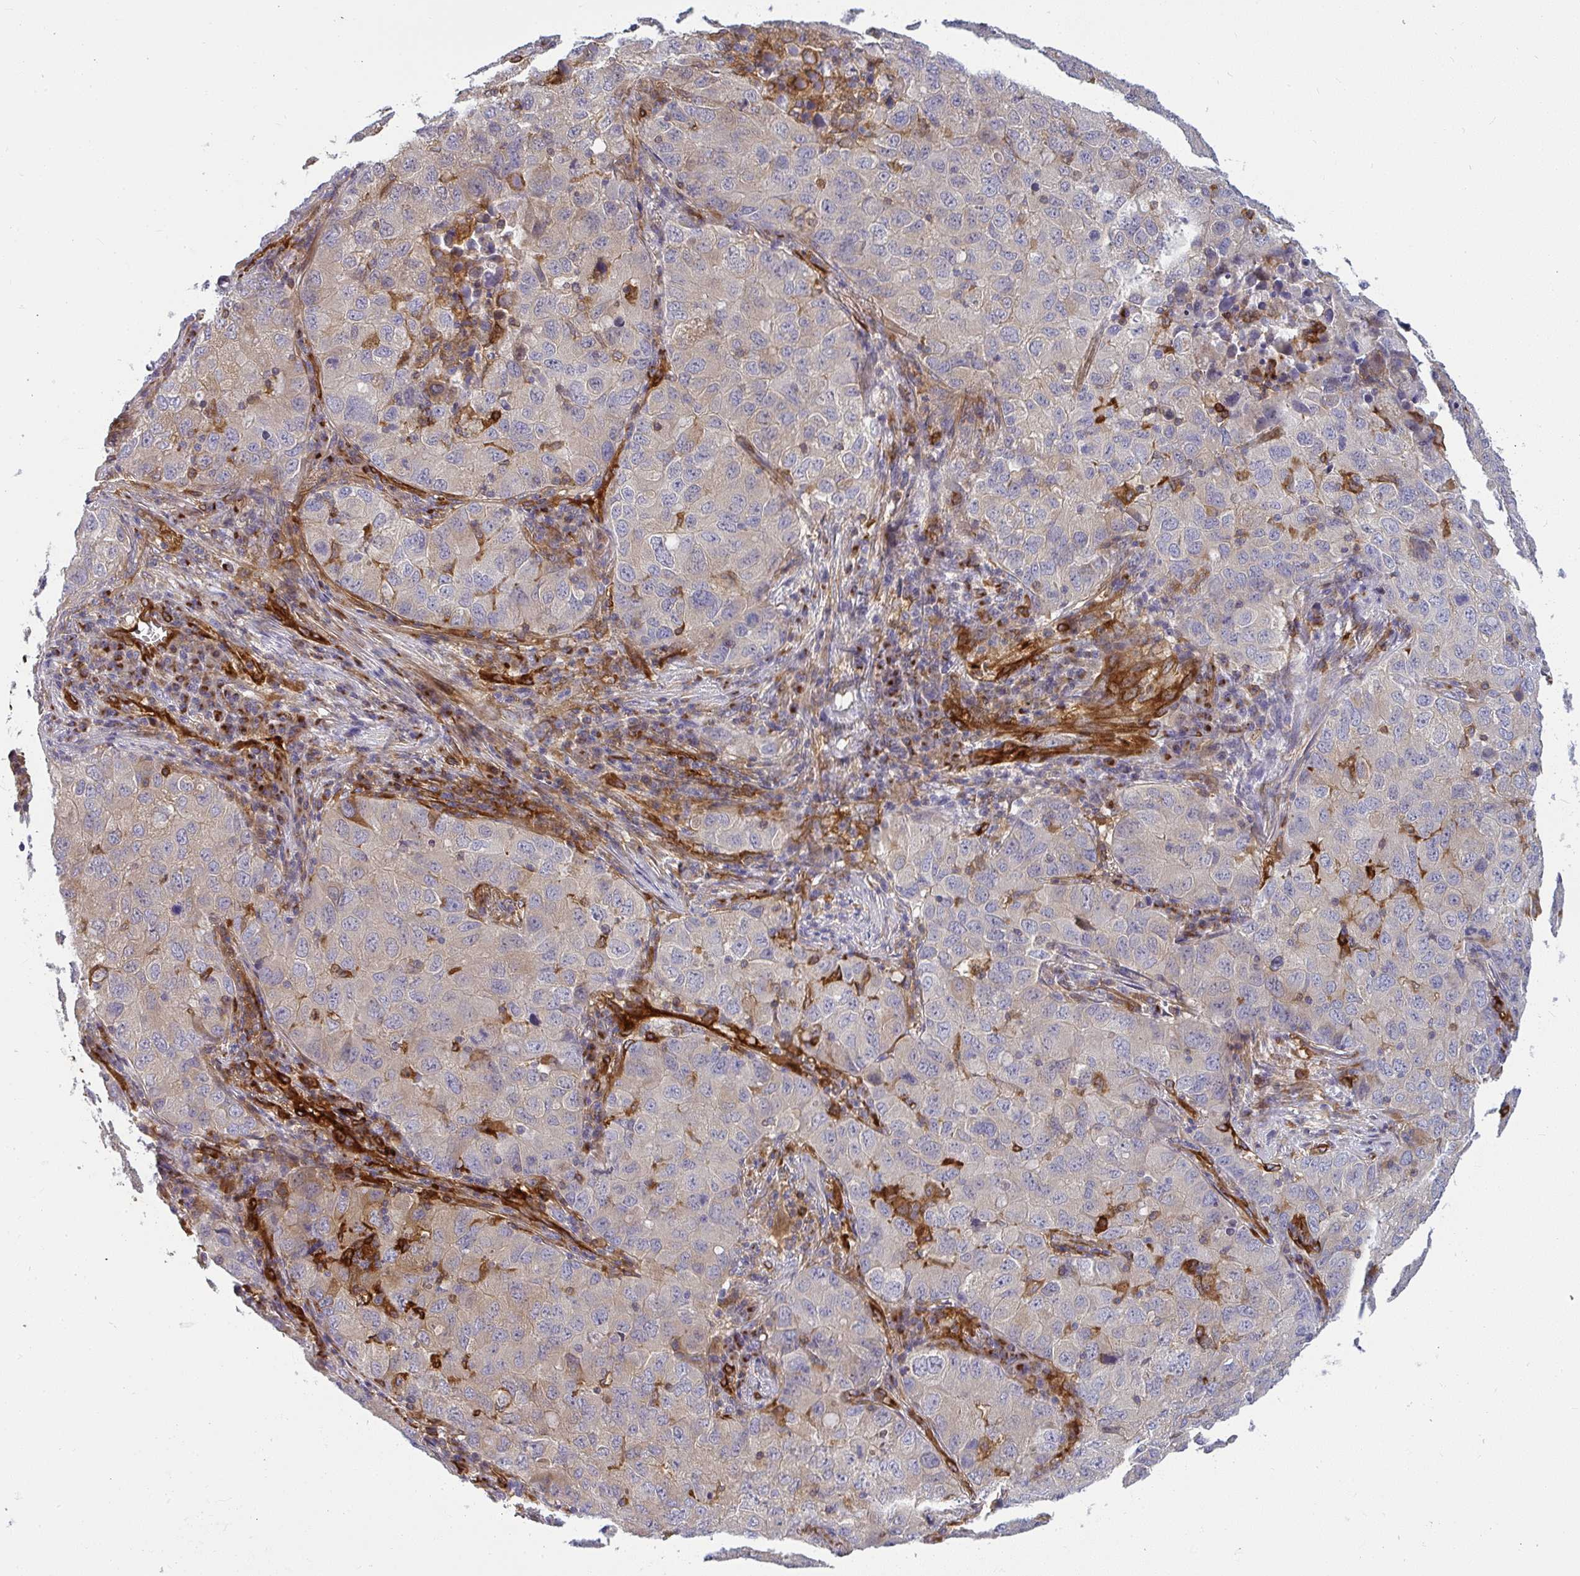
{"staining": {"intensity": "negative", "quantity": "none", "location": "none"}, "tissue": "lung cancer", "cell_type": "Tumor cells", "image_type": "cancer", "snomed": [{"axis": "morphology", "description": "Normal morphology"}, {"axis": "morphology", "description": "Adenocarcinoma, NOS"}, {"axis": "topography", "description": "Lymph node"}, {"axis": "topography", "description": "Lung"}], "caption": "Tumor cells show no significant staining in lung adenocarcinoma.", "gene": "IFIT3", "patient": {"sex": "female", "age": 51}}